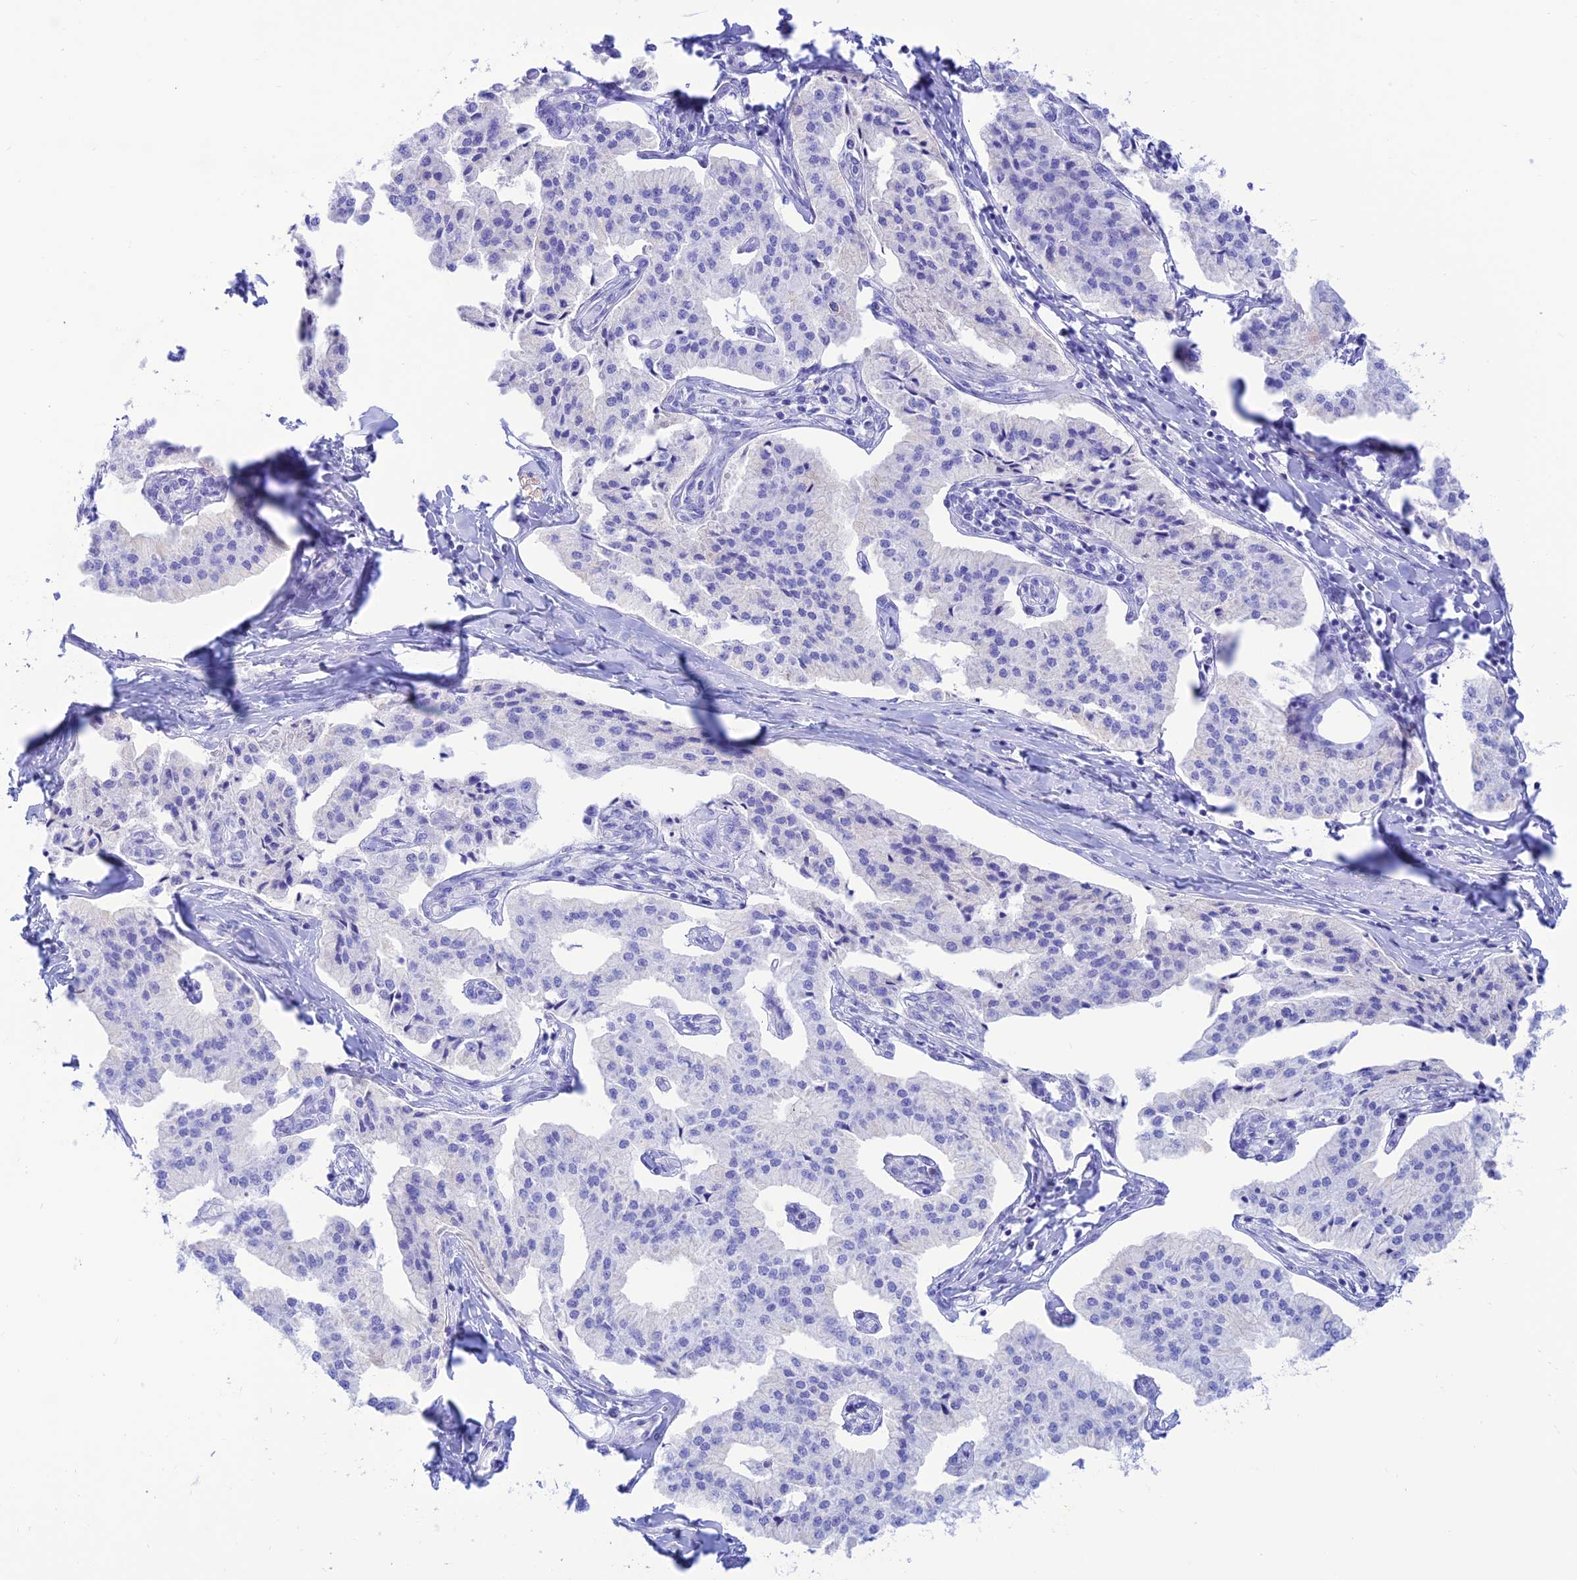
{"staining": {"intensity": "negative", "quantity": "none", "location": "none"}, "tissue": "pancreatic cancer", "cell_type": "Tumor cells", "image_type": "cancer", "snomed": [{"axis": "morphology", "description": "Adenocarcinoma, NOS"}, {"axis": "topography", "description": "Pancreas"}], "caption": "Immunohistochemistry histopathology image of neoplastic tissue: human adenocarcinoma (pancreatic) stained with DAB displays no significant protein expression in tumor cells.", "gene": "PRNP", "patient": {"sex": "female", "age": 50}}